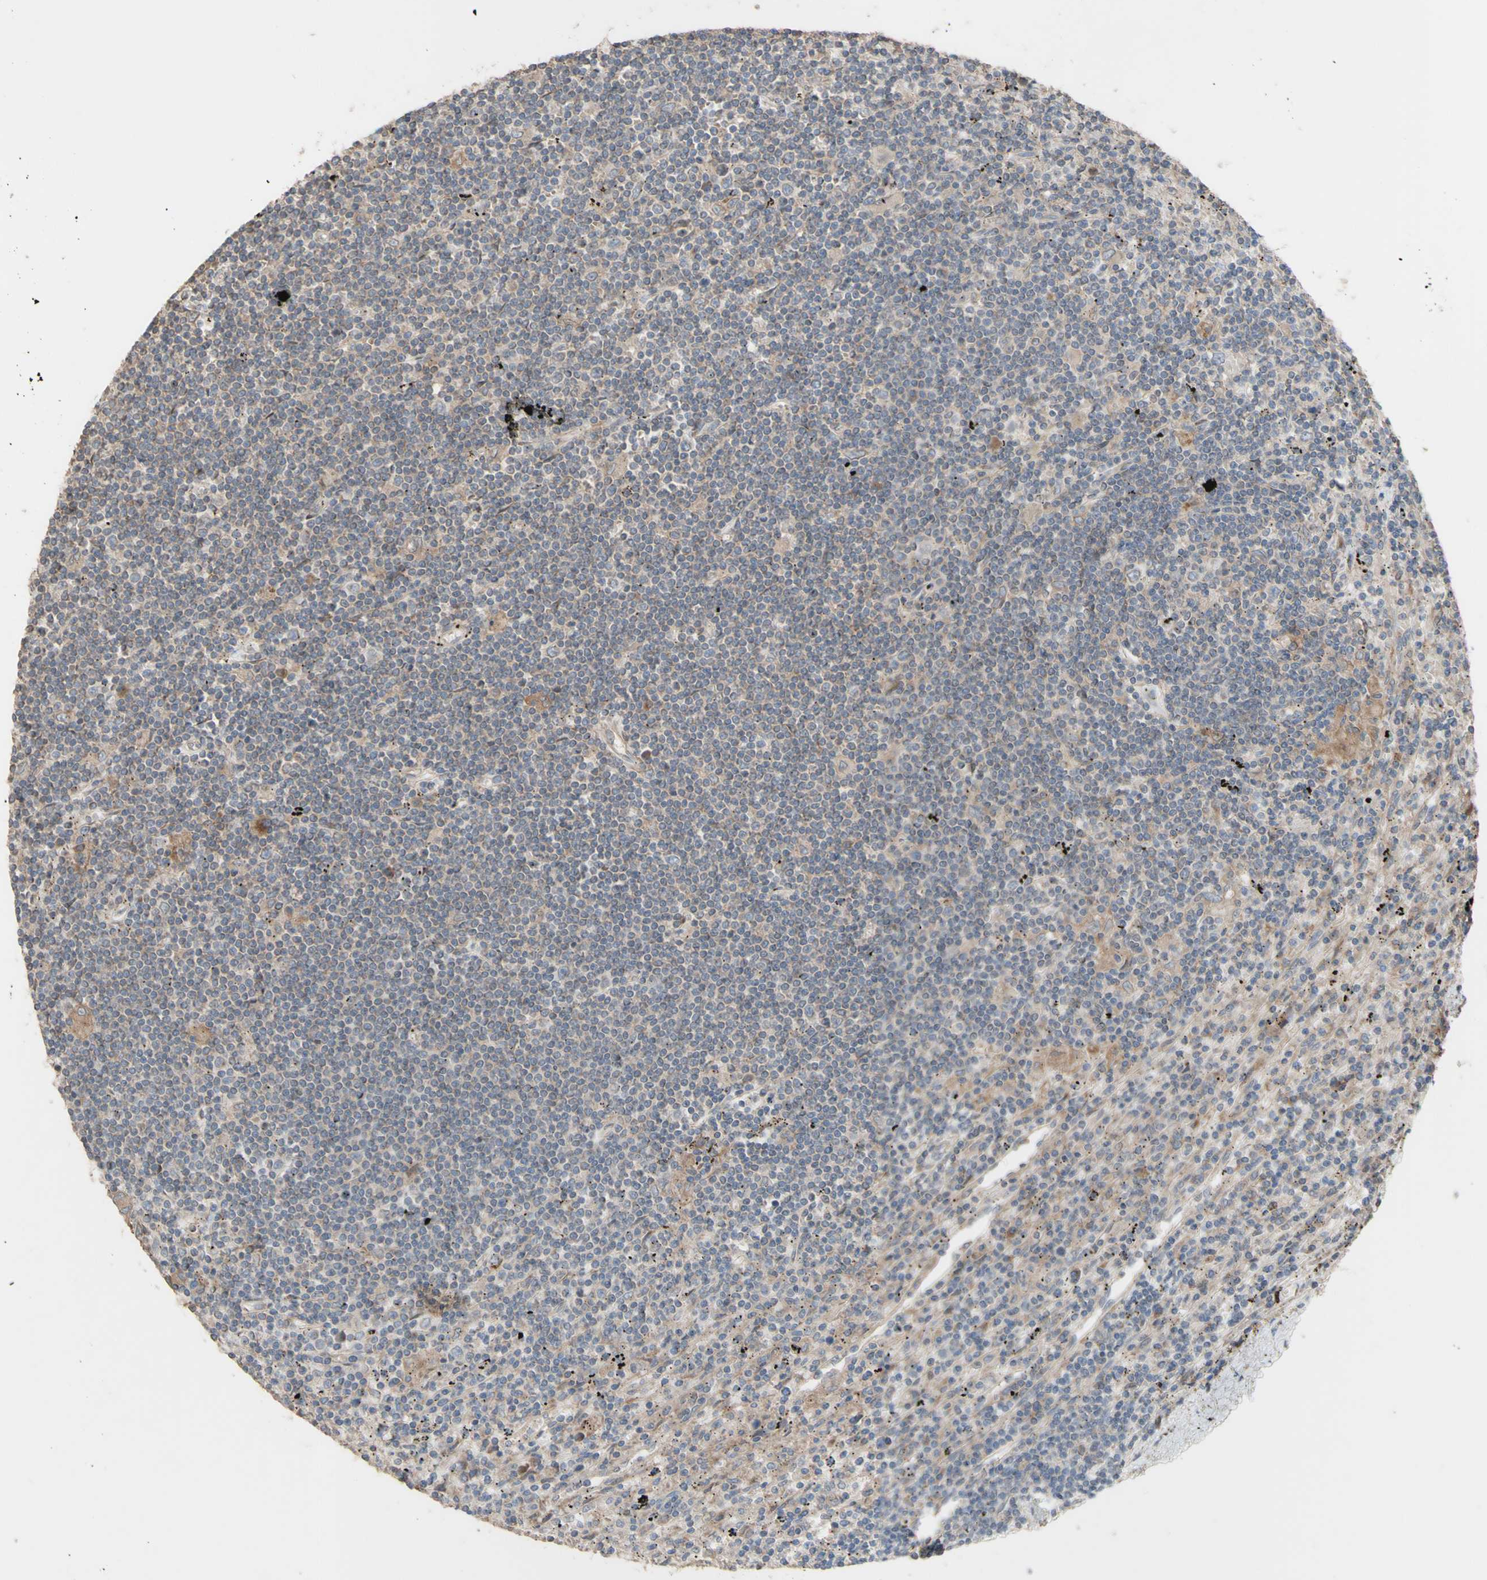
{"staining": {"intensity": "weak", "quantity": "<25%", "location": "cytoplasmic/membranous"}, "tissue": "lymphoma", "cell_type": "Tumor cells", "image_type": "cancer", "snomed": [{"axis": "morphology", "description": "Malignant lymphoma, non-Hodgkin's type, Low grade"}, {"axis": "topography", "description": "Spleen"}], "caption": "Malignant lymphoma, non-Hodgkin's type (low-grade) stained for a protein using immunohistochemistry displays no positivity tumor cells.", "gene": "NECTIN3", "patient": {"sex": "male", "age": 76}}